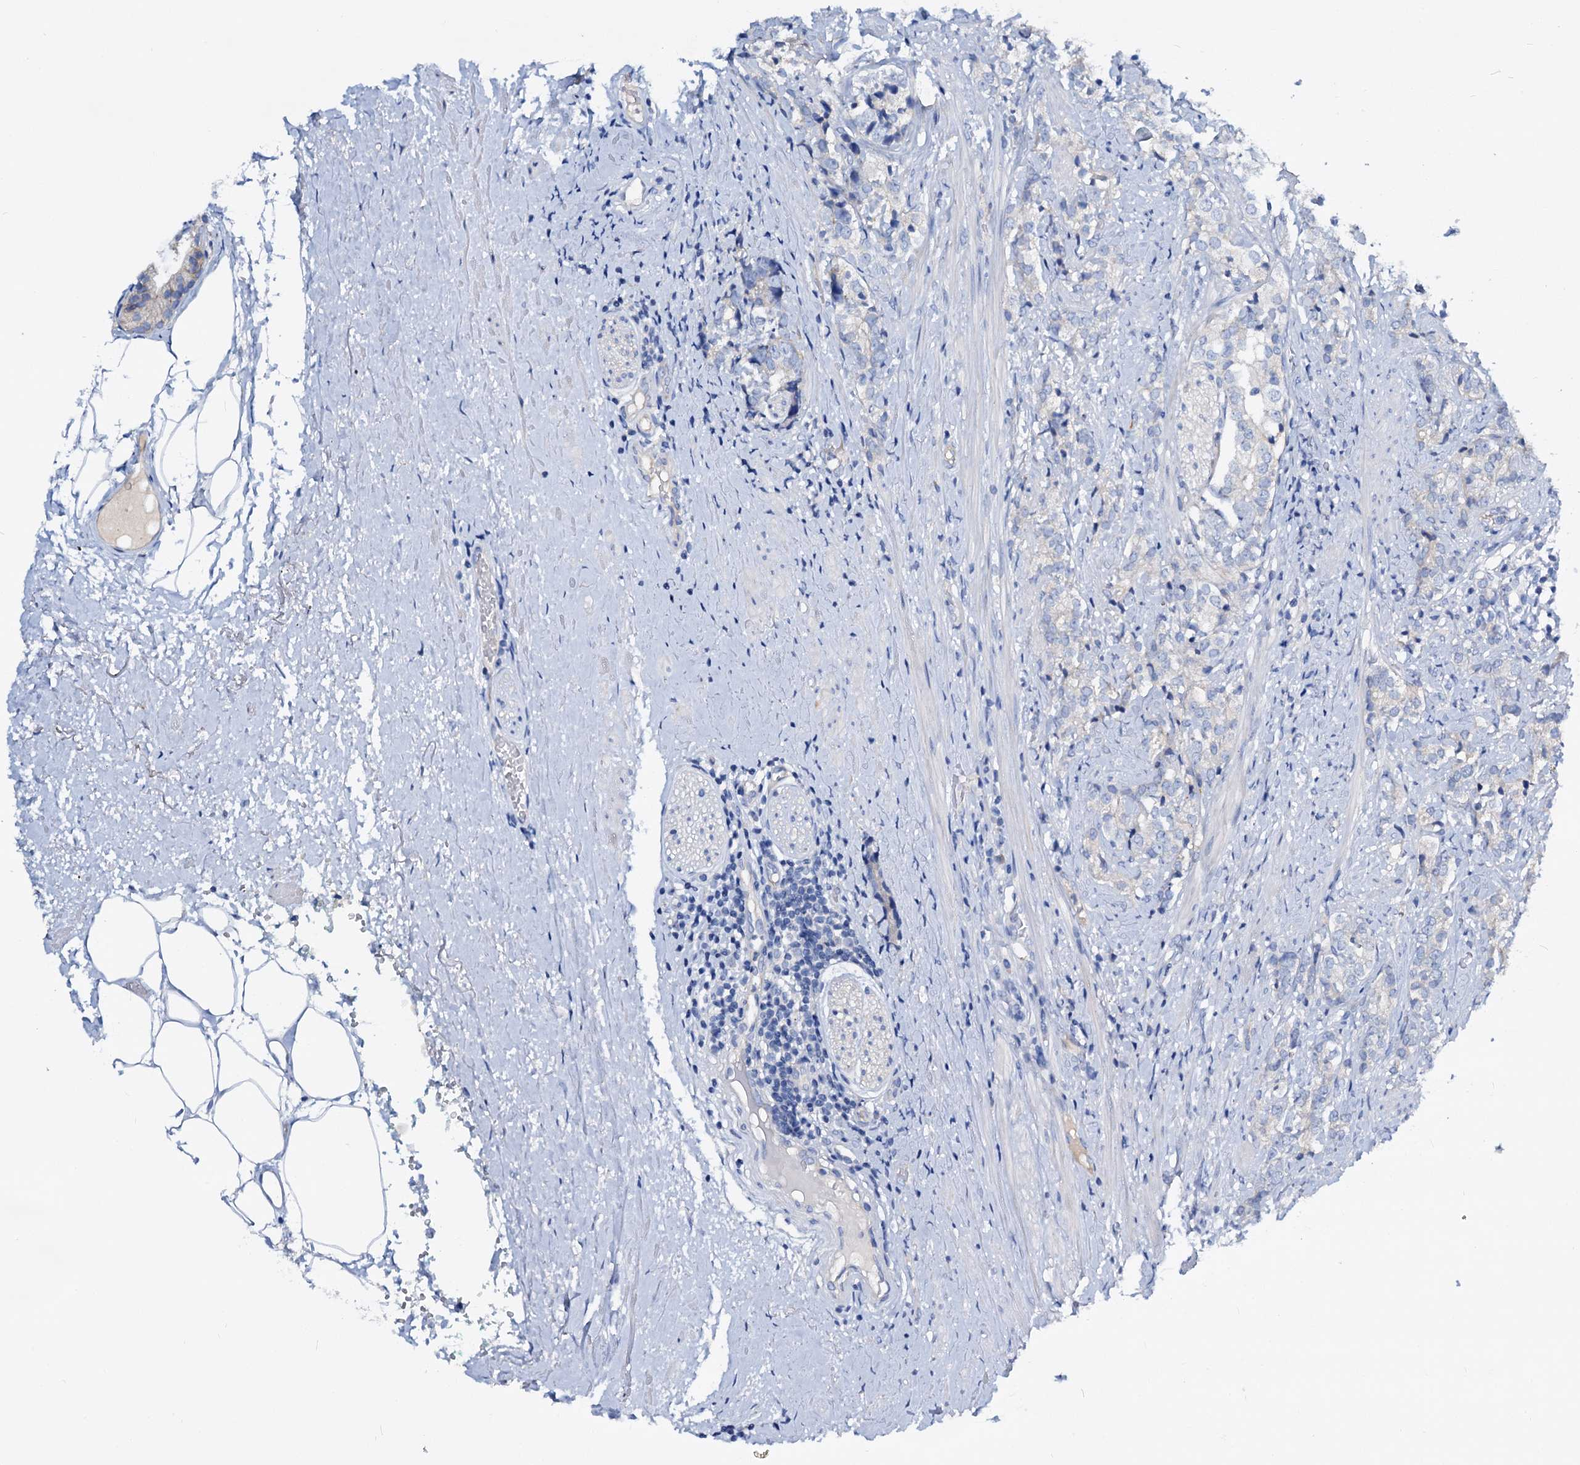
{"staining": {"intensity": "negative", "quantity": "none", "location": "none"}, "tissue": "prostate cancer", "cell_type": "Tumor cells", "image_type": "cancer", "snomed": [{"axis": "morphology", "description": "Adenocarcinoma, High grade"}, {"axis": "topography", "description": "Prostate"}], "caption": "IHC image of neoplastic tissue: adenocarcinoma (high-grade) (prostate) stained with DAB reveals no significant protein staining in tumor cells.", "gene": "DYDC2", "patient": {"sex": "male", "age": 69}}